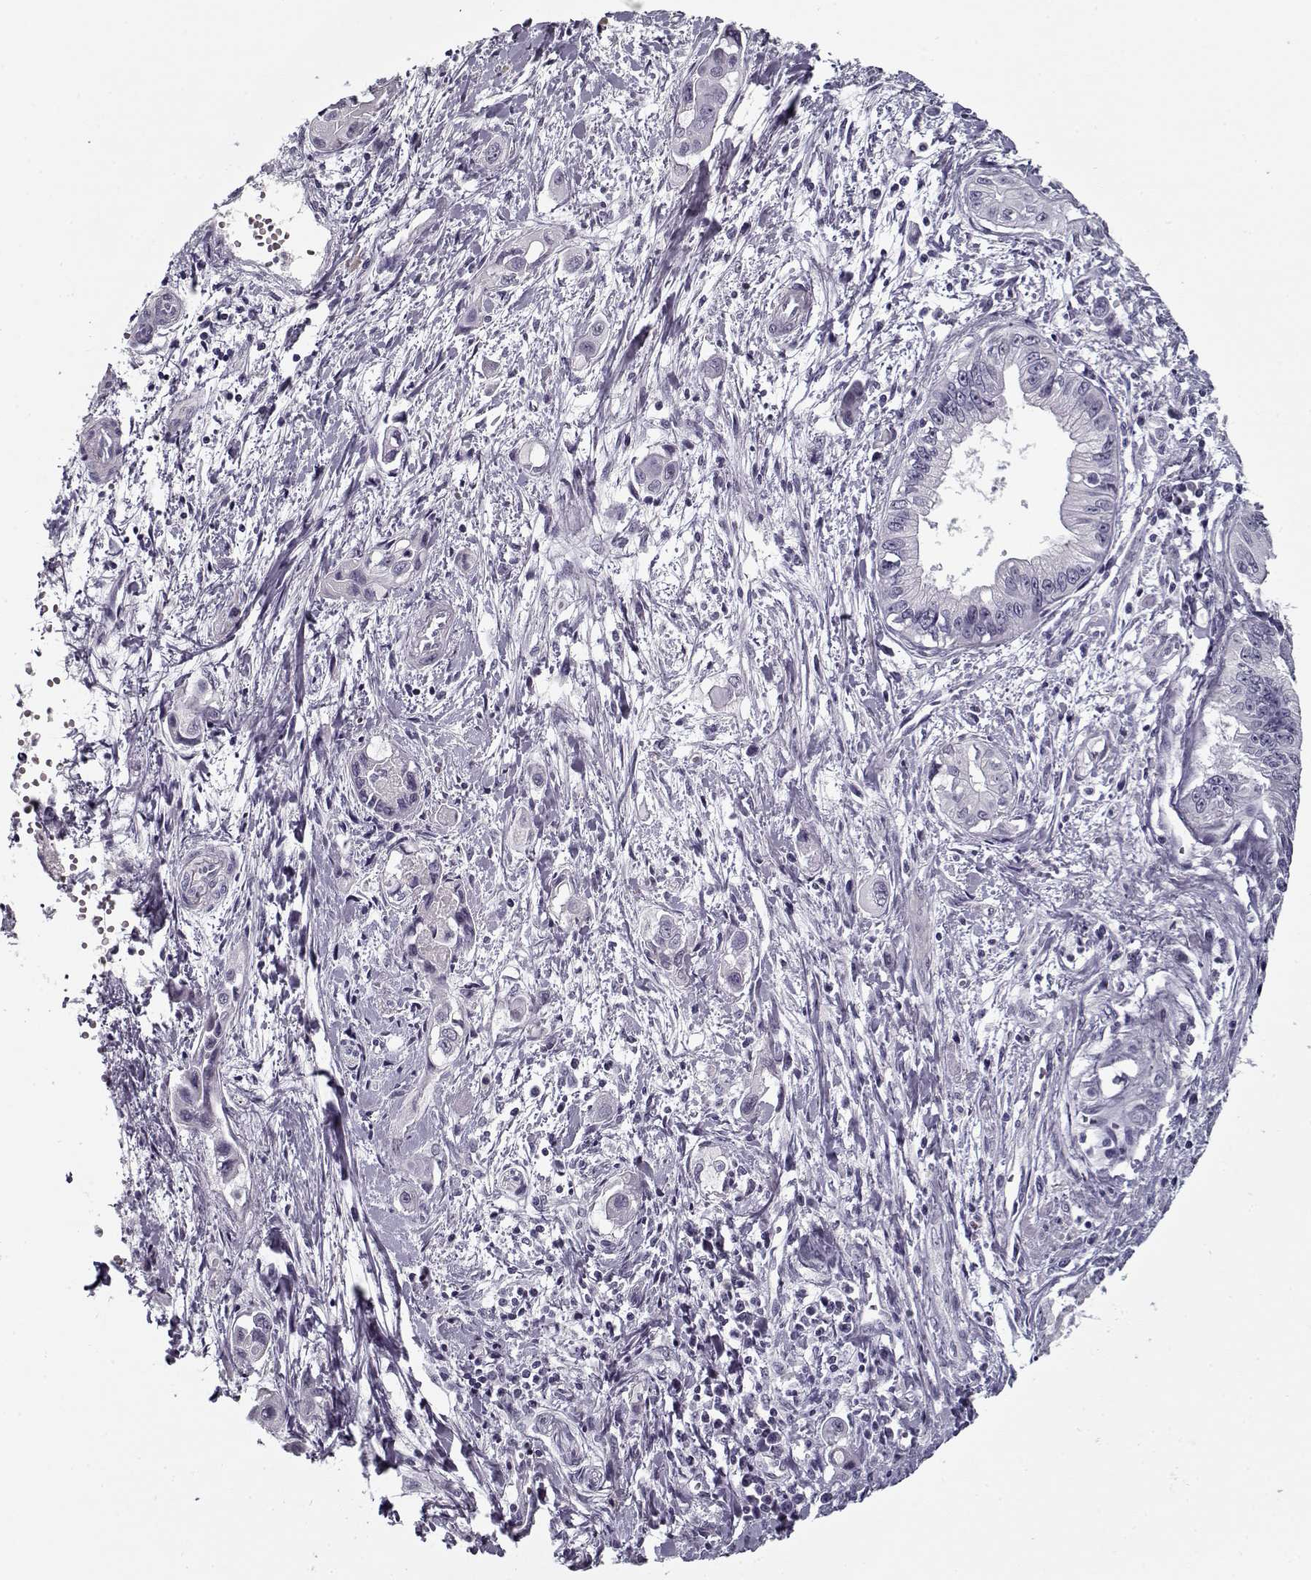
{"staining": {"intensity": "negative", "quantity": "none", "location": "none"}, "tissue": "pancreatic cancer", "cell_type": "Tumor cells", "image_type": "cancer", "snomed": [{"axis": "morphology", "description": "Adenocarcinoma, NOS"}, {"axis": "topography", "description": "Pancreas"}], "caption": "Tumor cells show no significant expression in pancreatic cancer.", "gene": "RNF32", "patient": {"sex": "male", "age": 60}}